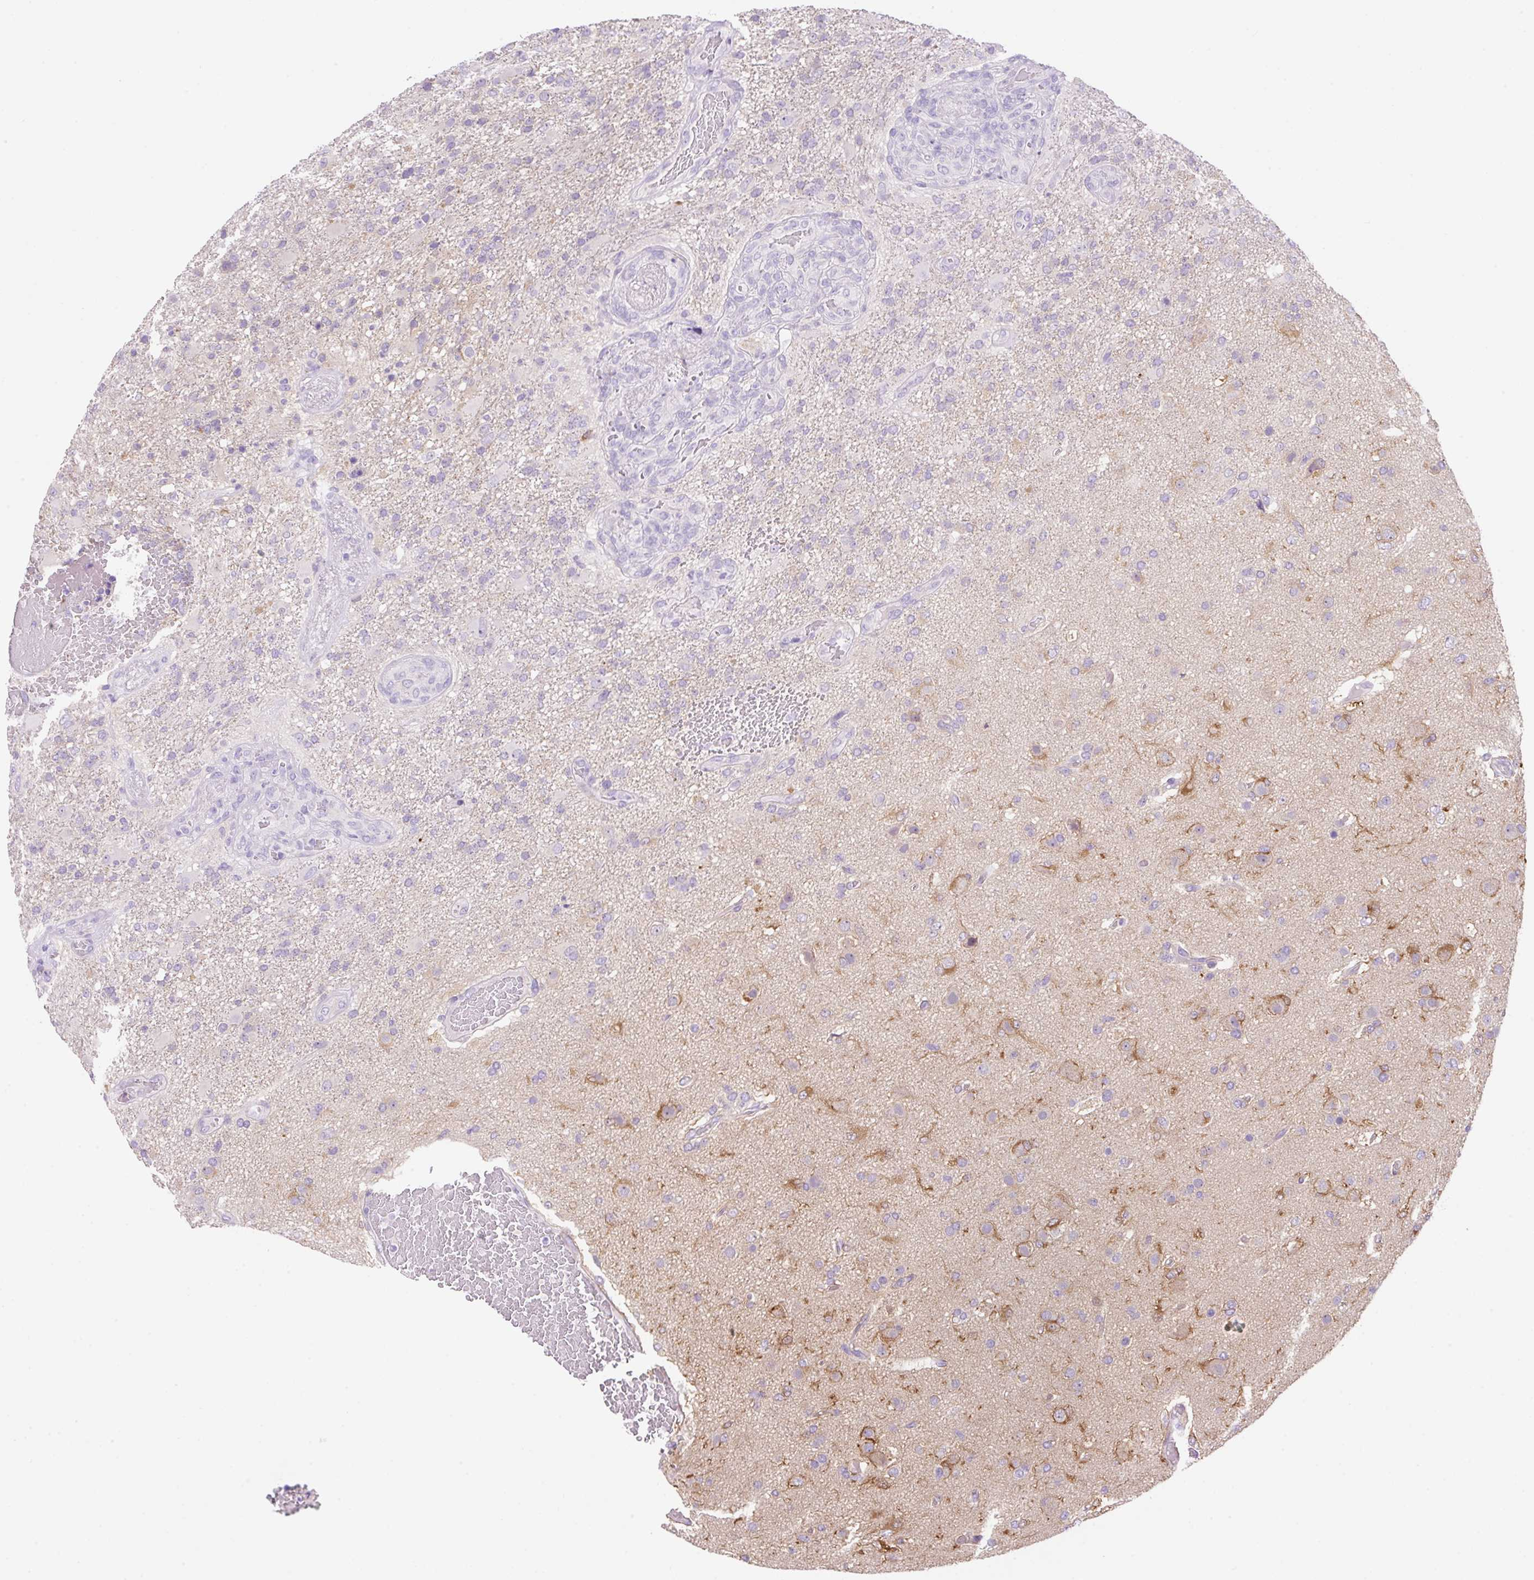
{"staining": {"intensity": "negative", "quantity": "none", "location": "none"}, "tissue": "glioma", "cell_type": "Tumor cells", "image_type": "cancer", "snomed": [{"axis": "morphology", "description": "Glioma, malignant, High grade"}, {"axis": "topography", "description": "Brain"}], "caption": "Glioma stained for a protein using IHC reveals no positivity tumor cells.", "gene": "NDST3", "patient": {"sex": "female", "age": 74}}